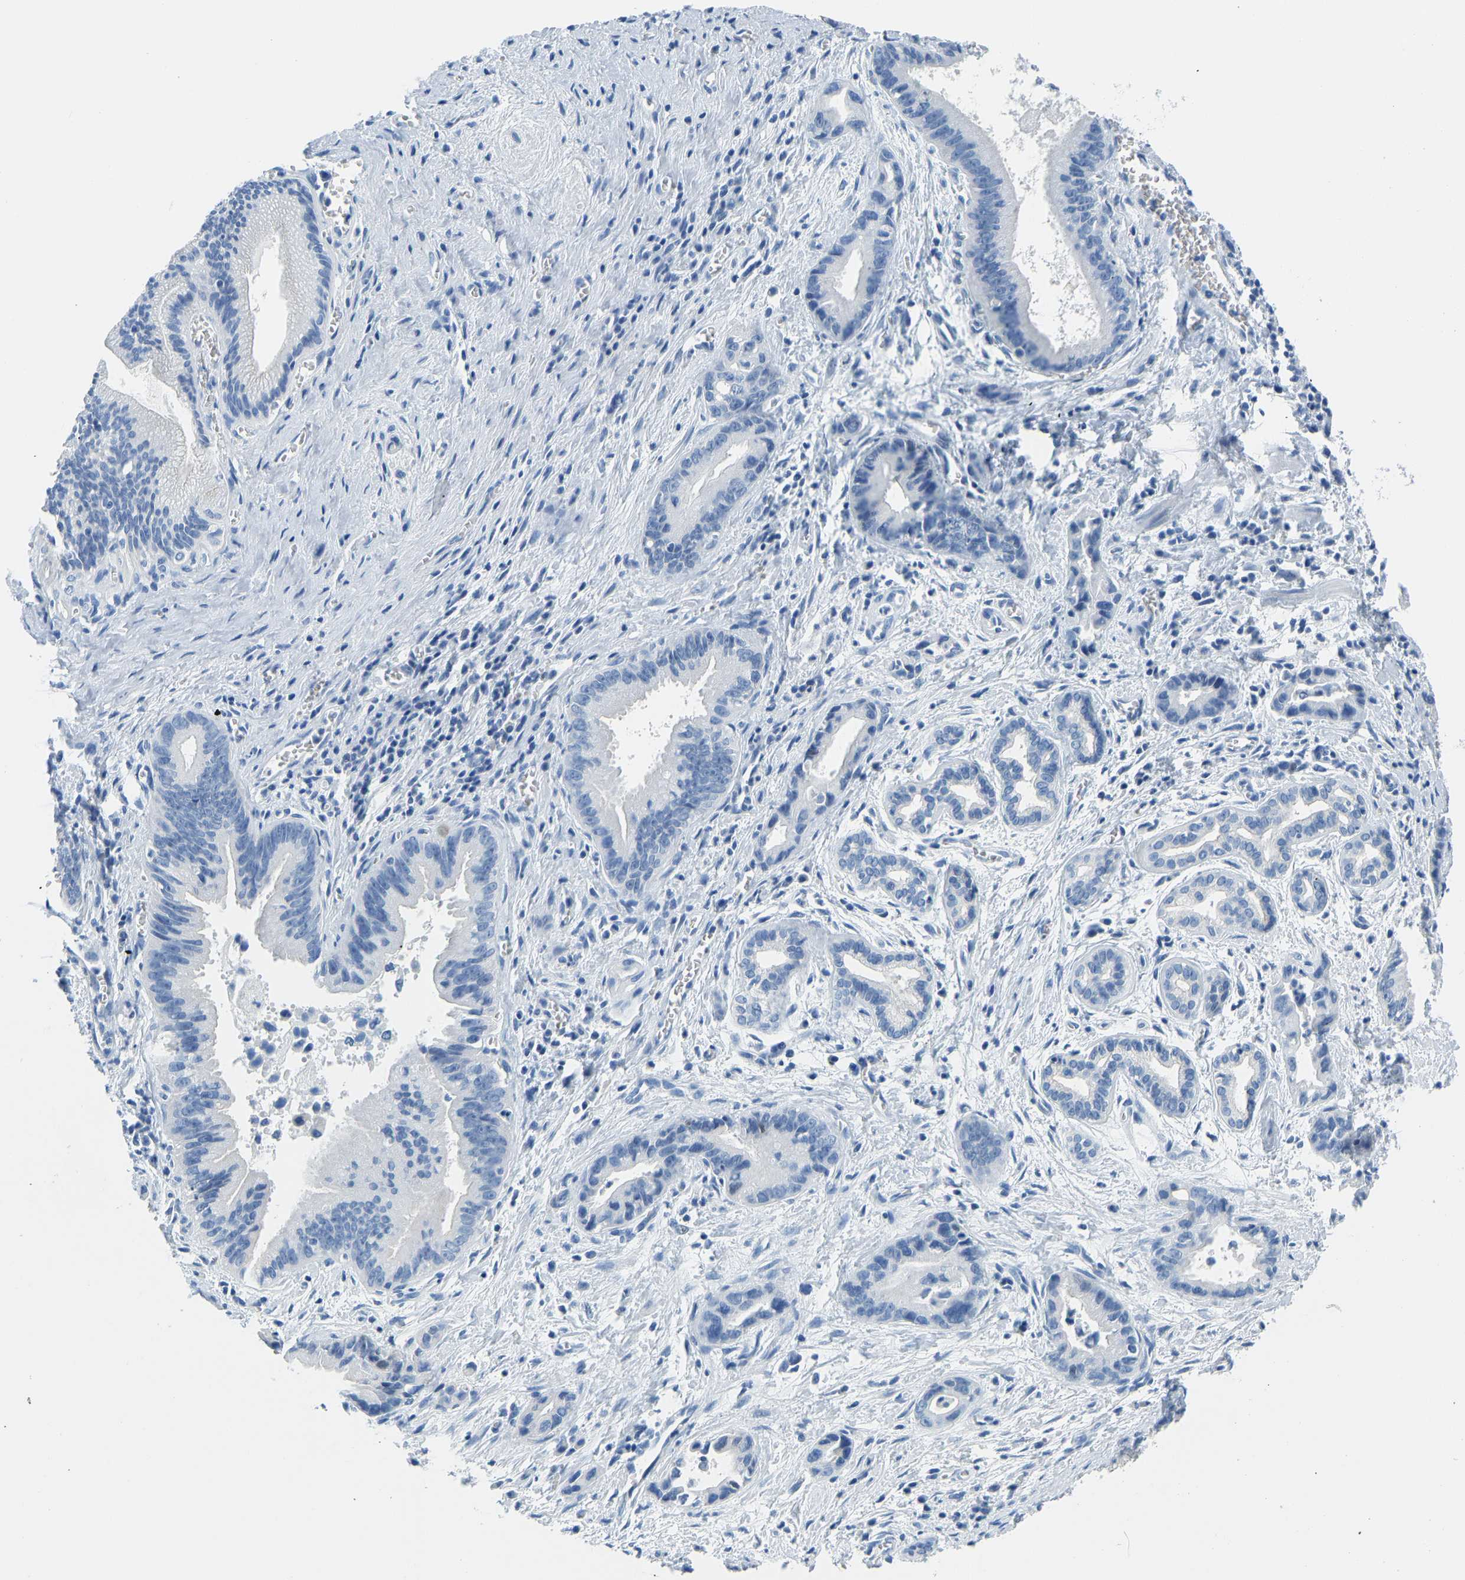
{"staining": {"intensity": "negative", "quantity": "none", "location": "none"}, "tissue": "liver cancer", "cell_type": "Tumor cells", "image_type": "cancer", "snomed": [{"axis": "morphology", "description": "Cholangiocarcinoma"}, {"axis": "topography", "description": "Liver"}], "caption": "This is an immunohistochemistry (IHC) photomicrograph of human liver cholangiocarcinoma. There is no staining in tumor cells.", "gene": "SERPINB3", "patient": {"sex": "female", "age": 55}}